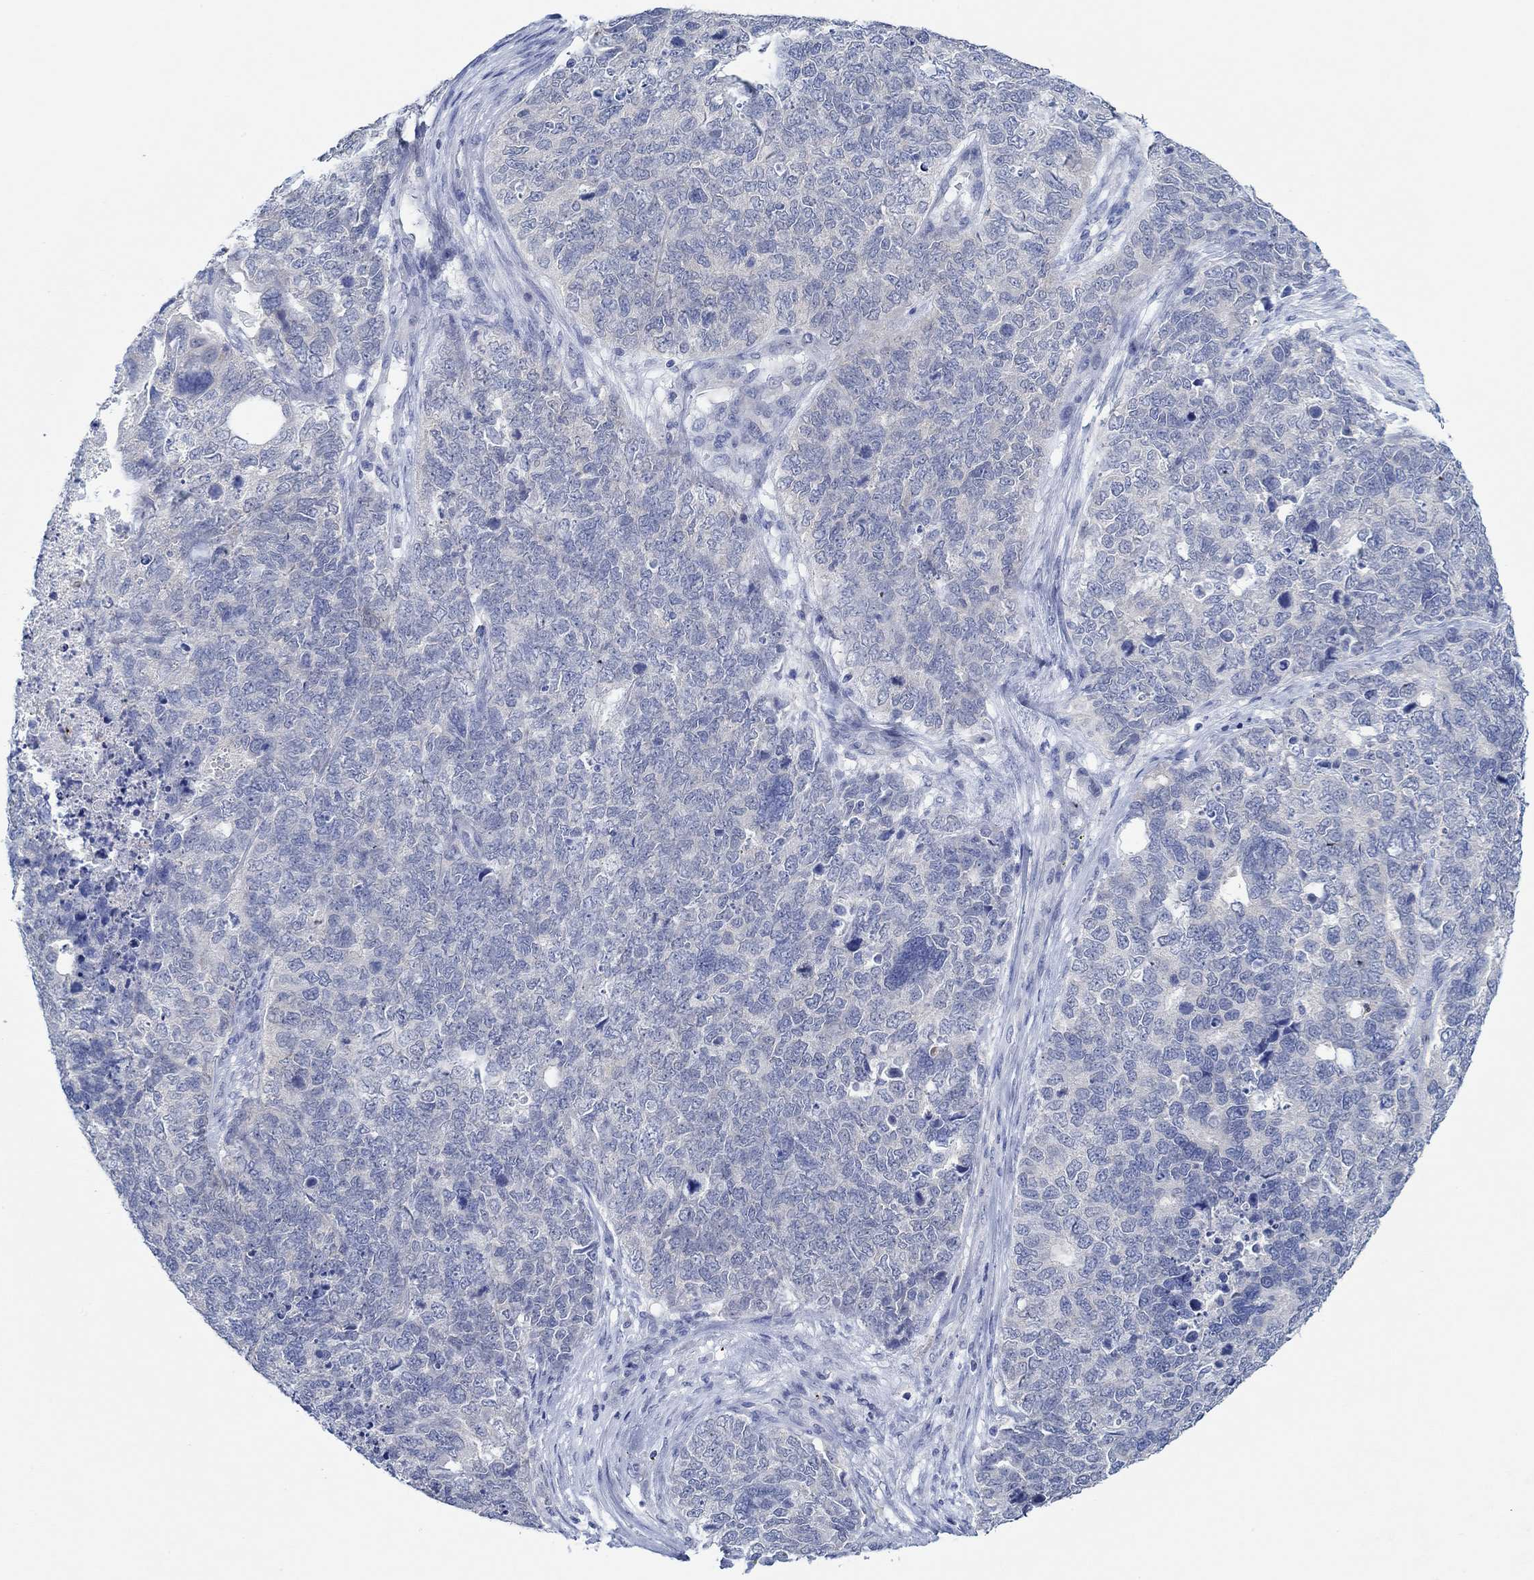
{"staining": {"intensity": "negative", "quantity": "none", "location": "none"}, "tissue": "cervical cancer", "cell_type": "Tumor cells", "image_type": "cancer", "snomed": [{"axis": "morphology", "description": "Squamous cell carcinoma, NOS"}, {"axis": "topography", "description": "Cervix"}], "caption": "Protein analysis of cervical cancer (squamous cell carcinoma) reveals no significant positivity in tumor cells. (Stains: DAB immunohistochemistry (IHC) with hematoxylin counter stain, Microscopy: brightfield microscopy at high magnification).", "gene": "ZNF671", "patient": {"sex": "female", "age": 63}}